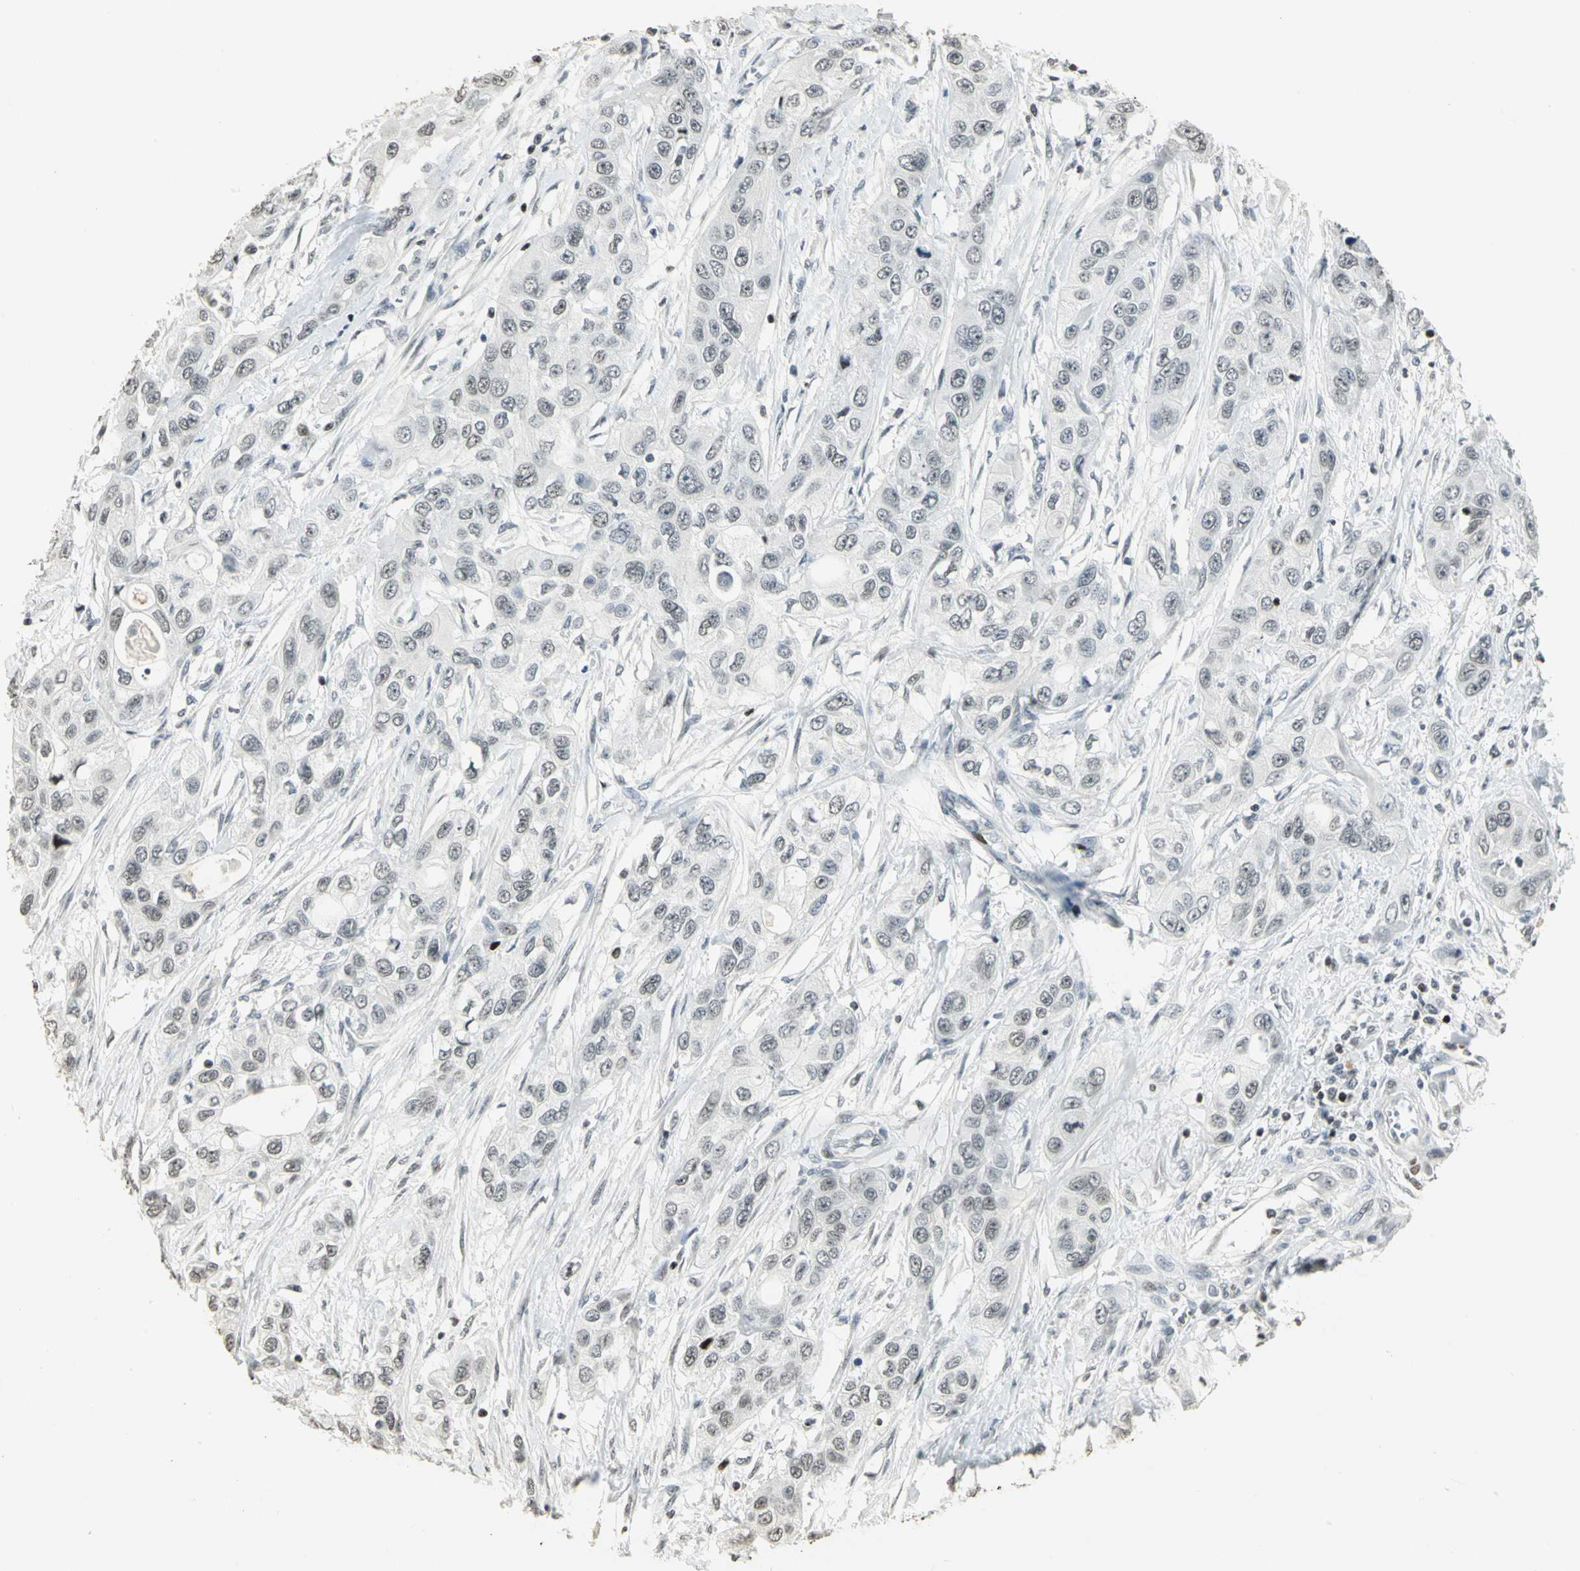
{"staining": {"intensity": "negative", "quantity": "none", "location": "none"}, "tissue": "pancreatic cancer", "cell_type": "Tumor cells", "image_type": "cancer", "snomed": [{"axis": "morphology", "description": "Adenocarcinoma, NOS"}, {"axis": "topography", "description": "Pancreas"}], "caption": "The immunohistochemistry (IHC) photomicrograph has no significant expression in tumor cells of adenocarcinoma (pancreatic) tissue.", "gene": "KDM1A", "patient": {"sex": "female", "age": 70}}